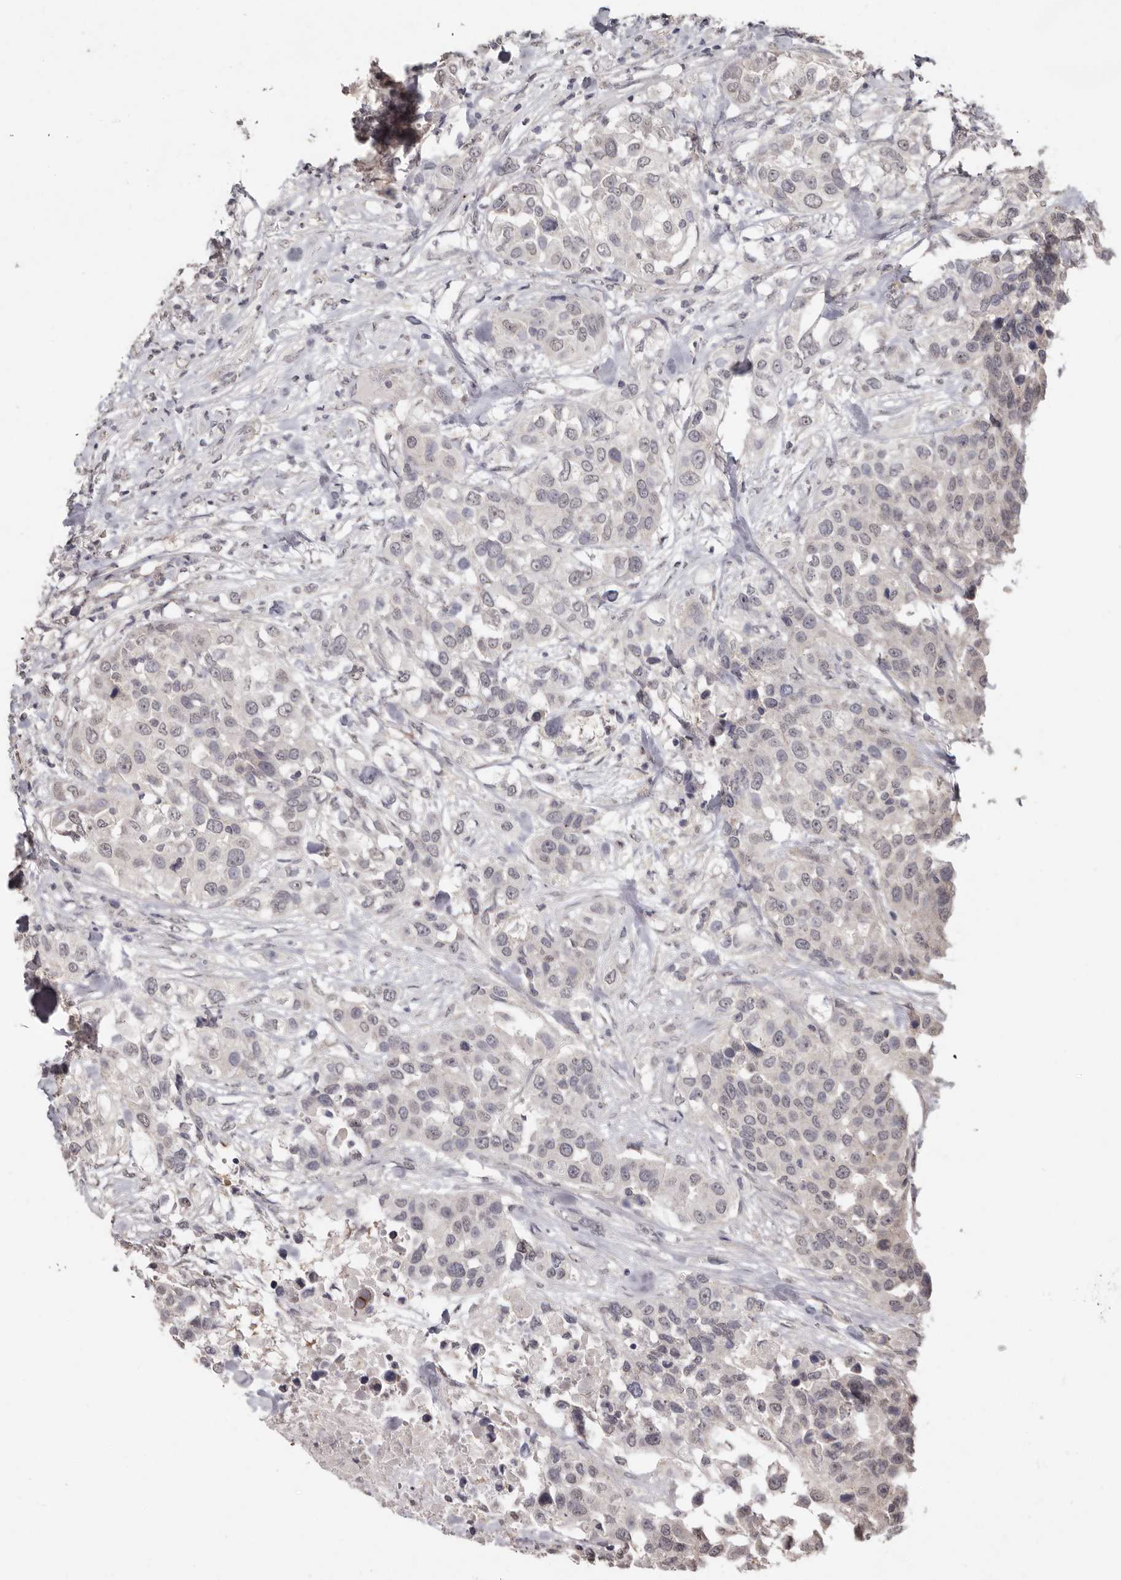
{"staining": {"intensity": "negative", "quantity": "none", "location": "none"}, "tissue": "urothelial cancer", "cell_type": "Tumor cells", "image_type": "cancer", "snomed": [{"axis": "morphology", "description": "Urothelial carcinoma, High grade"}, {"axis": "topography", "description": "Urinary bladder"}], "caption": "Immunohistochemical staining of urothelial carcinoma (high-grade) reveals no significant staining in tumor cells.", "gene": "LINGO2", "patient": {"sex": "female", "age": 80}}